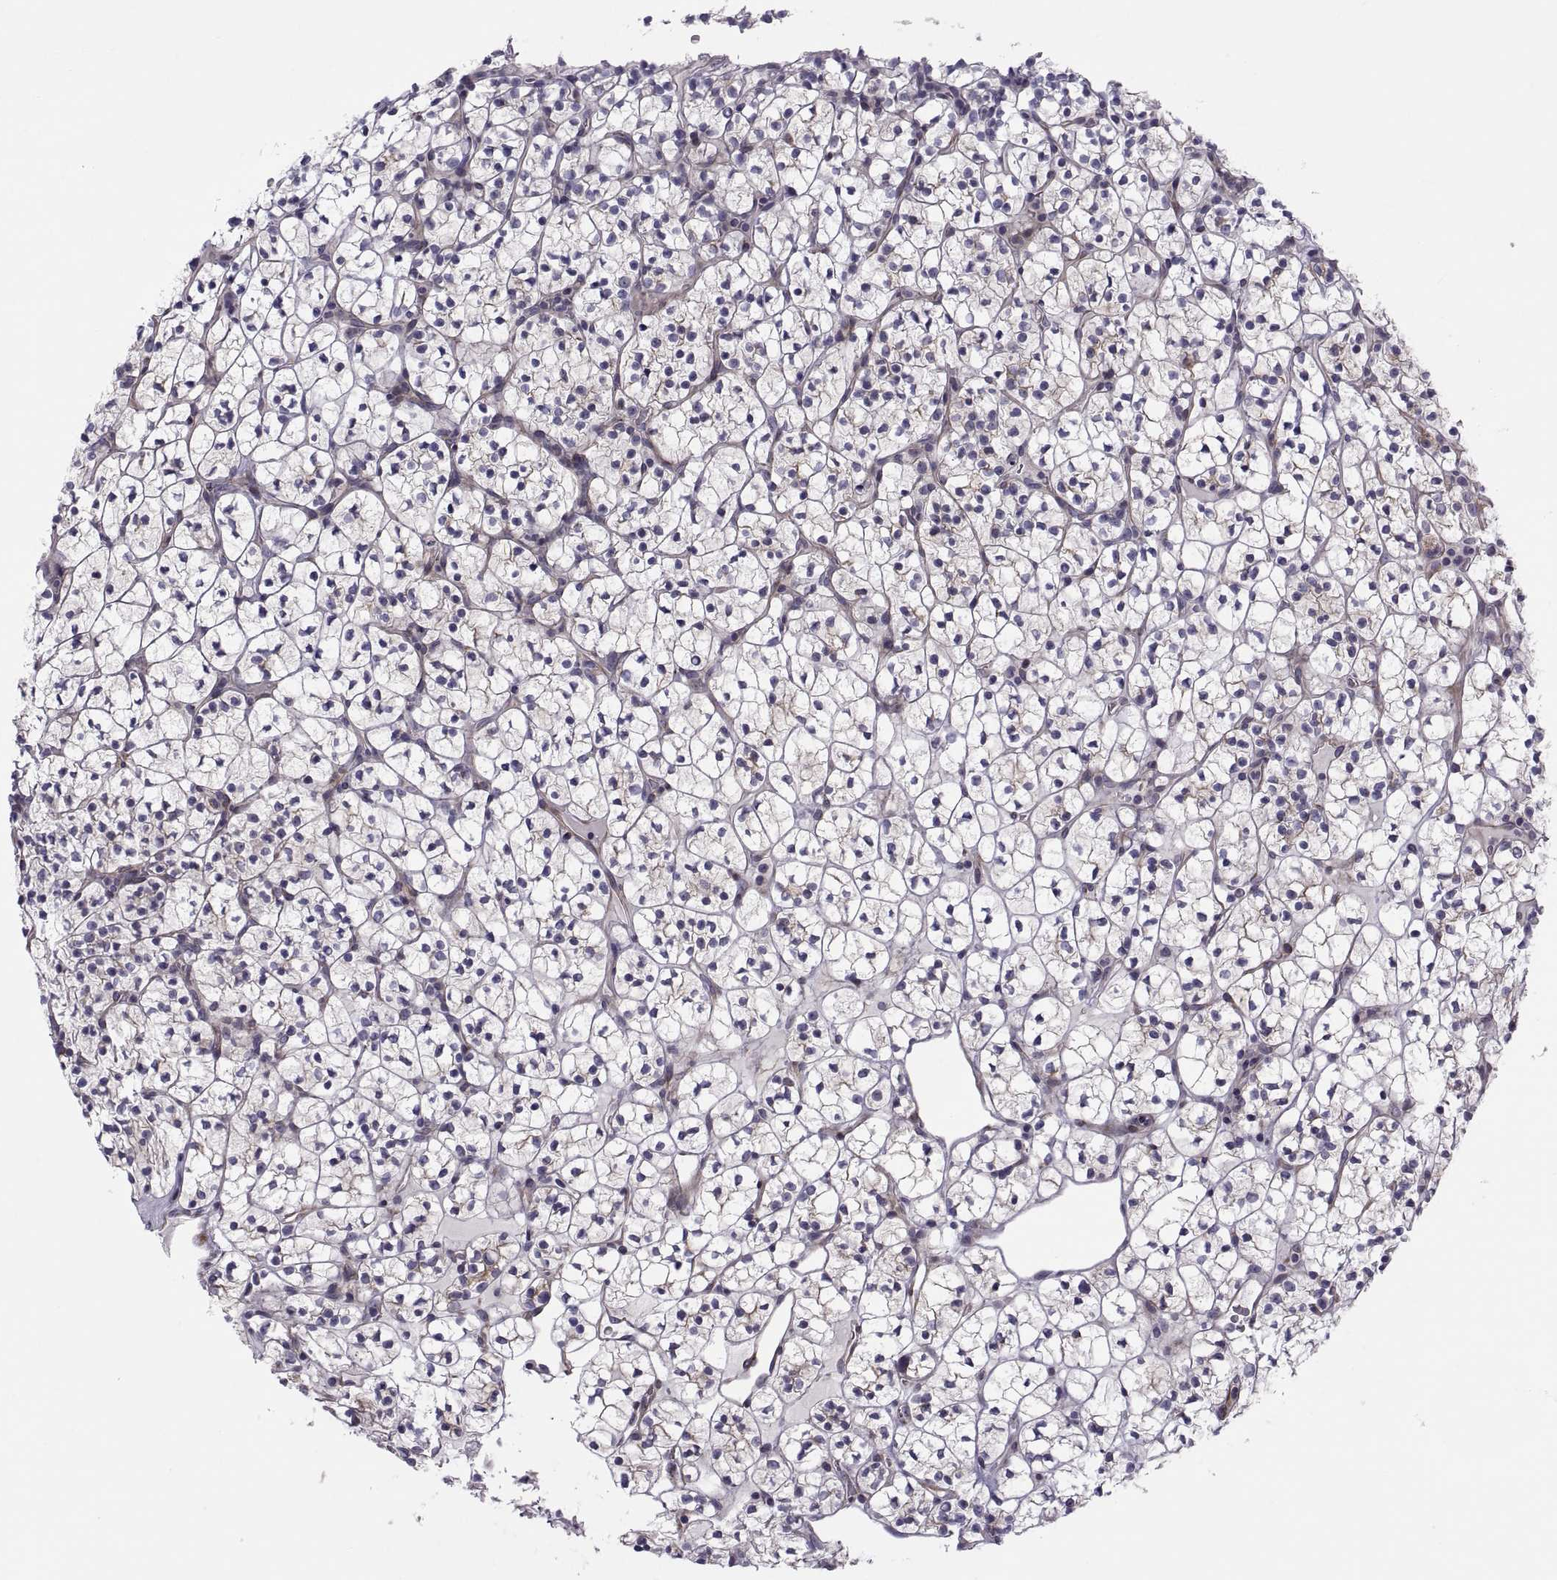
{"staining": {"intensity": "moderate", "quantity": "<25%", "location": "cytoplasmic/membranous"}, "tissue": "renal cancer", "cell_type": "Tumor cells", "image_type": "cancer", "snomed": [{"axis": "morphology", "description": "Adenocarcinoma, NOS"}, {"axis": "topography", "description": "Kidney"}], "caption": "A photomicrograph of renal adenocarcinoma stained for a protein shows moderate cytoplasmic/membranous brown staining in tumor cells.", "gene": "TMEM158", "patient": {"sex": "female", "age": 89}}